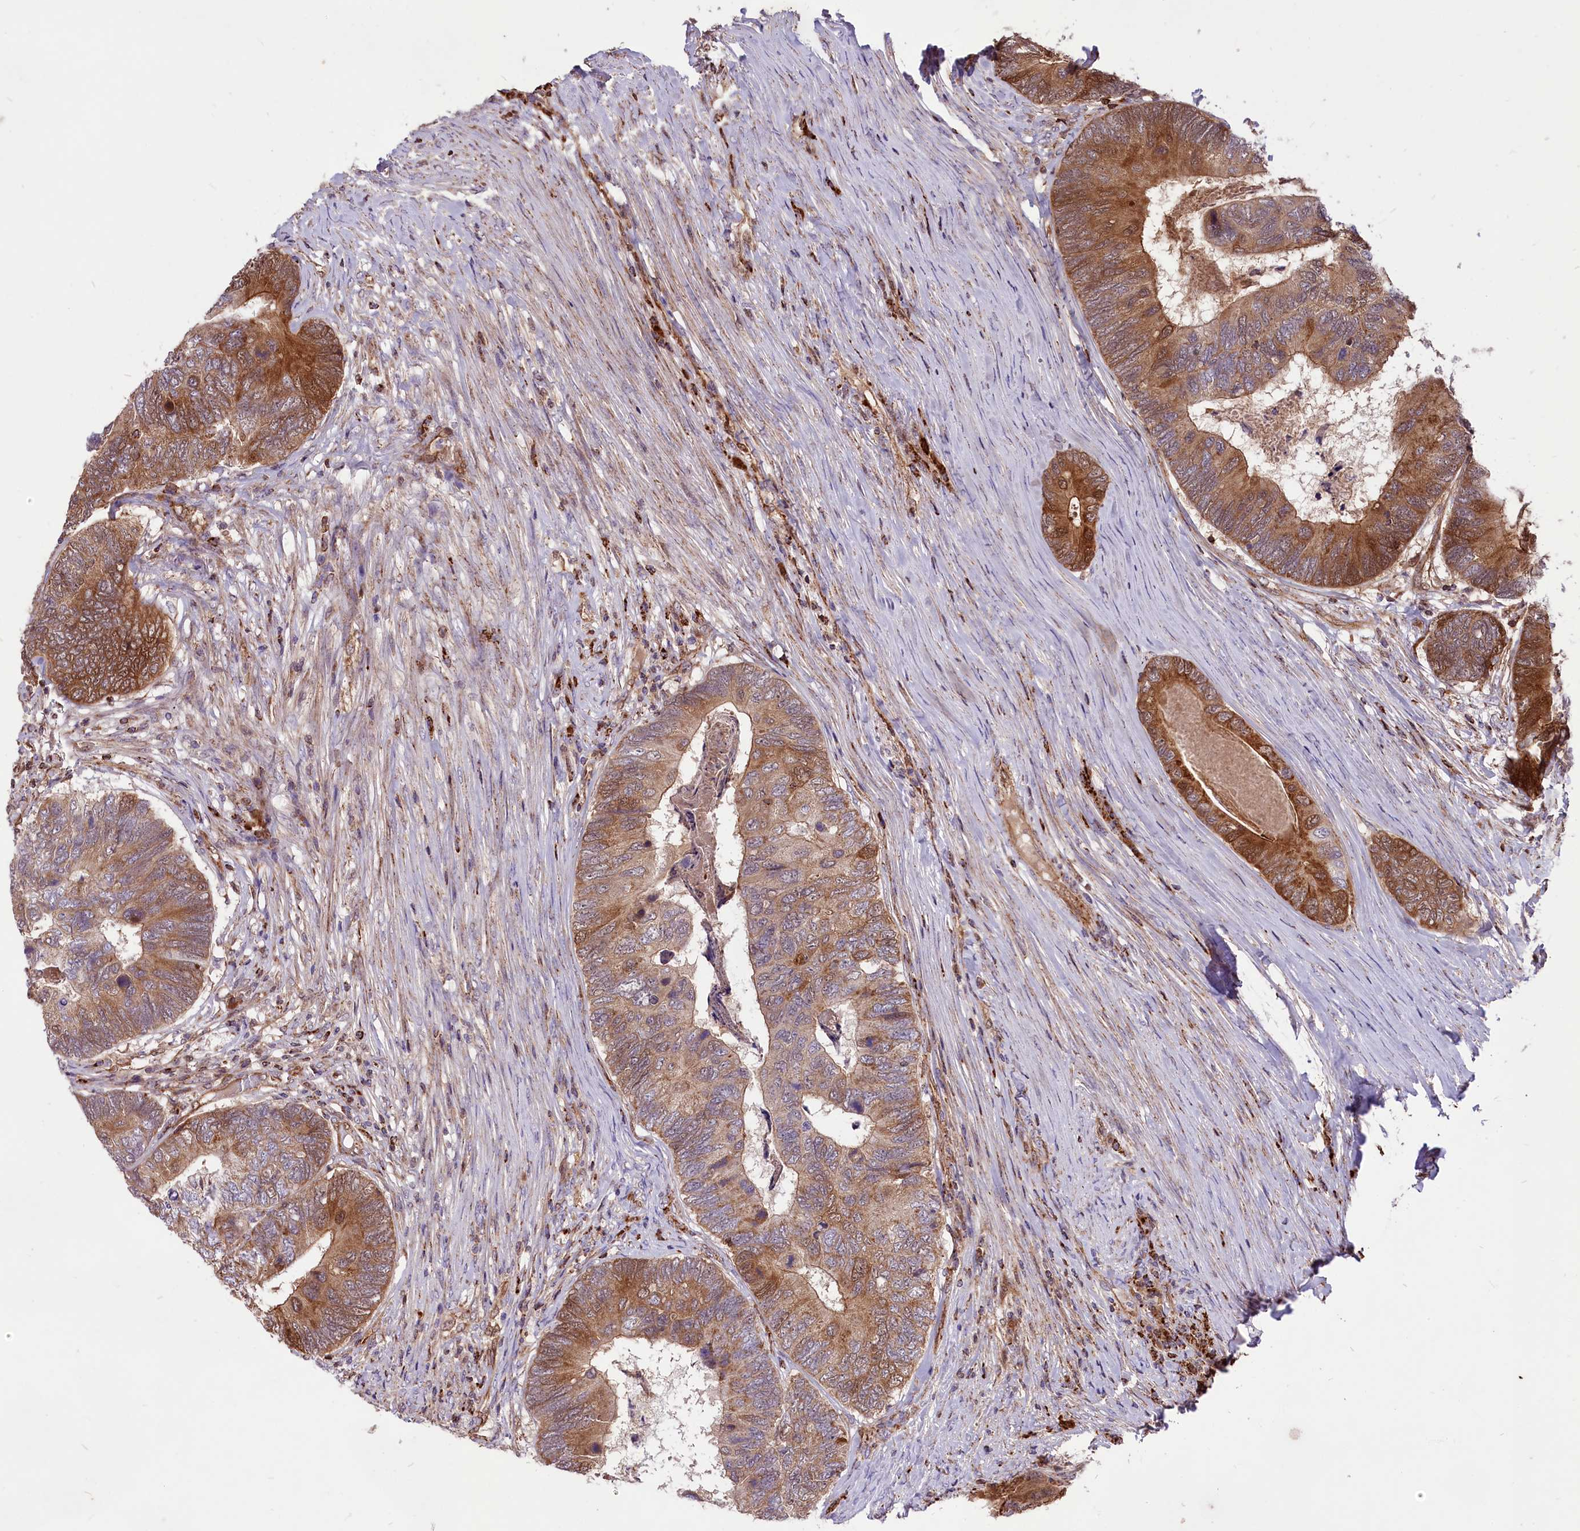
{"staining": {"intensity": "moderate", "quantity": ">75%", "location": "cytoplasmic/membranous"}, "tissue": "colorectal cancer", "cell_type": "Tumor cells", "image_type": "cancer", "snomed": [{"axis": "morphology", "description": "Adenocarcinoma, NOS"}, {"axis": "topography", "description": "Colon"}], "caption": "A brown stain shows moderate cytoplasmic/membranous positivity of a protein in human adenocarcinoma (colorectal) tumor cells.", "gene": "COX17", "patient": {"sex": "female", "age": 67}}